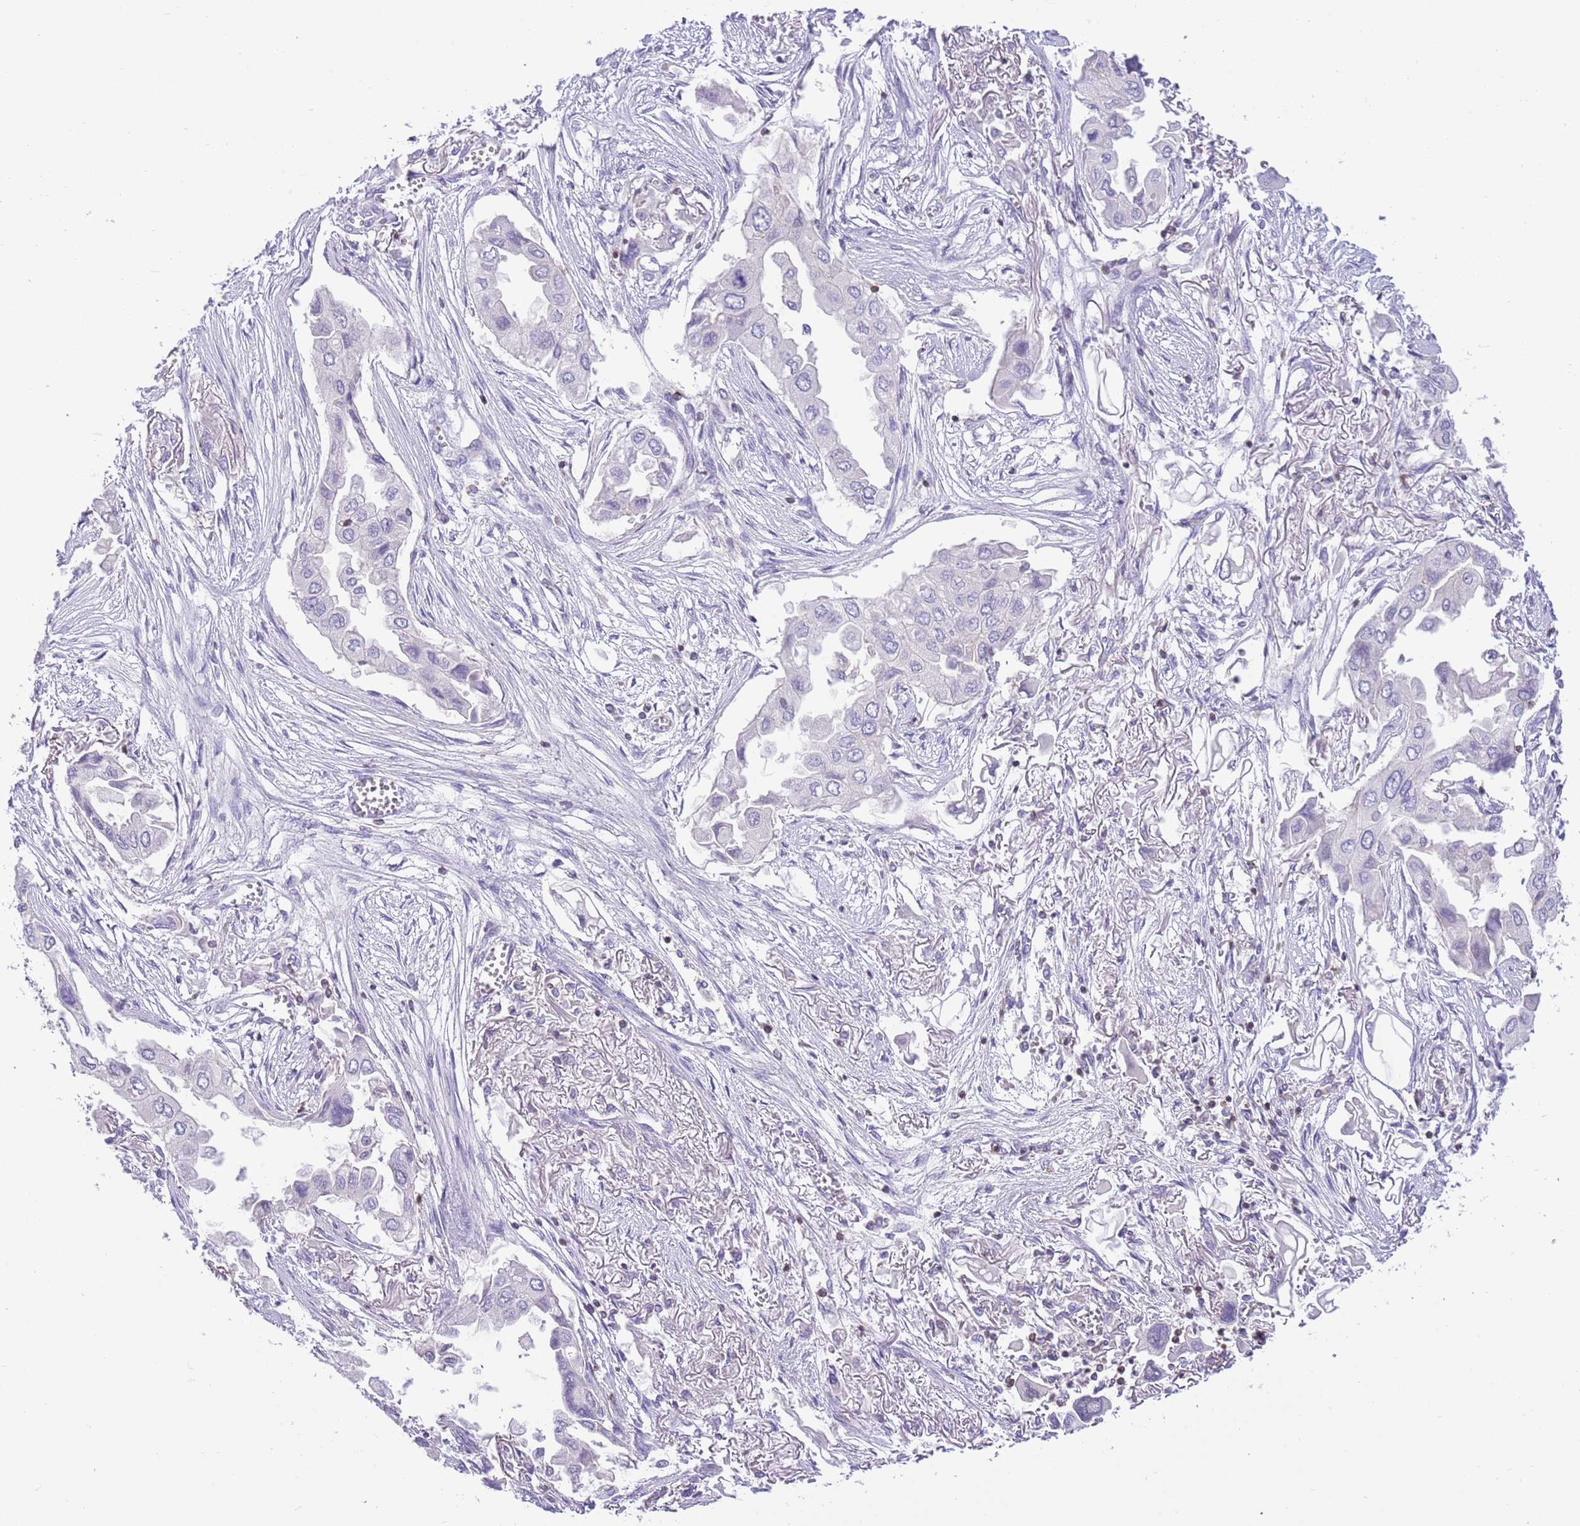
{"staining": {"intensity": "negative", "quantity": "none", "location": "none"}, "tissue": "lung cancer", "cell_type": "Tumor cells", "image_type": "cancer", "snomed": [{"axis": "morphology", "description": "Adenocarcinoma, NOS"}, {"axis": "topography", "description": "Lung"}], "caption": "IHC of human adenocarcinoma (lung) exhibits no staining in tumor cells.", "gene": "OR4Q3", "patient": {"sex": "female", "age": 76}}